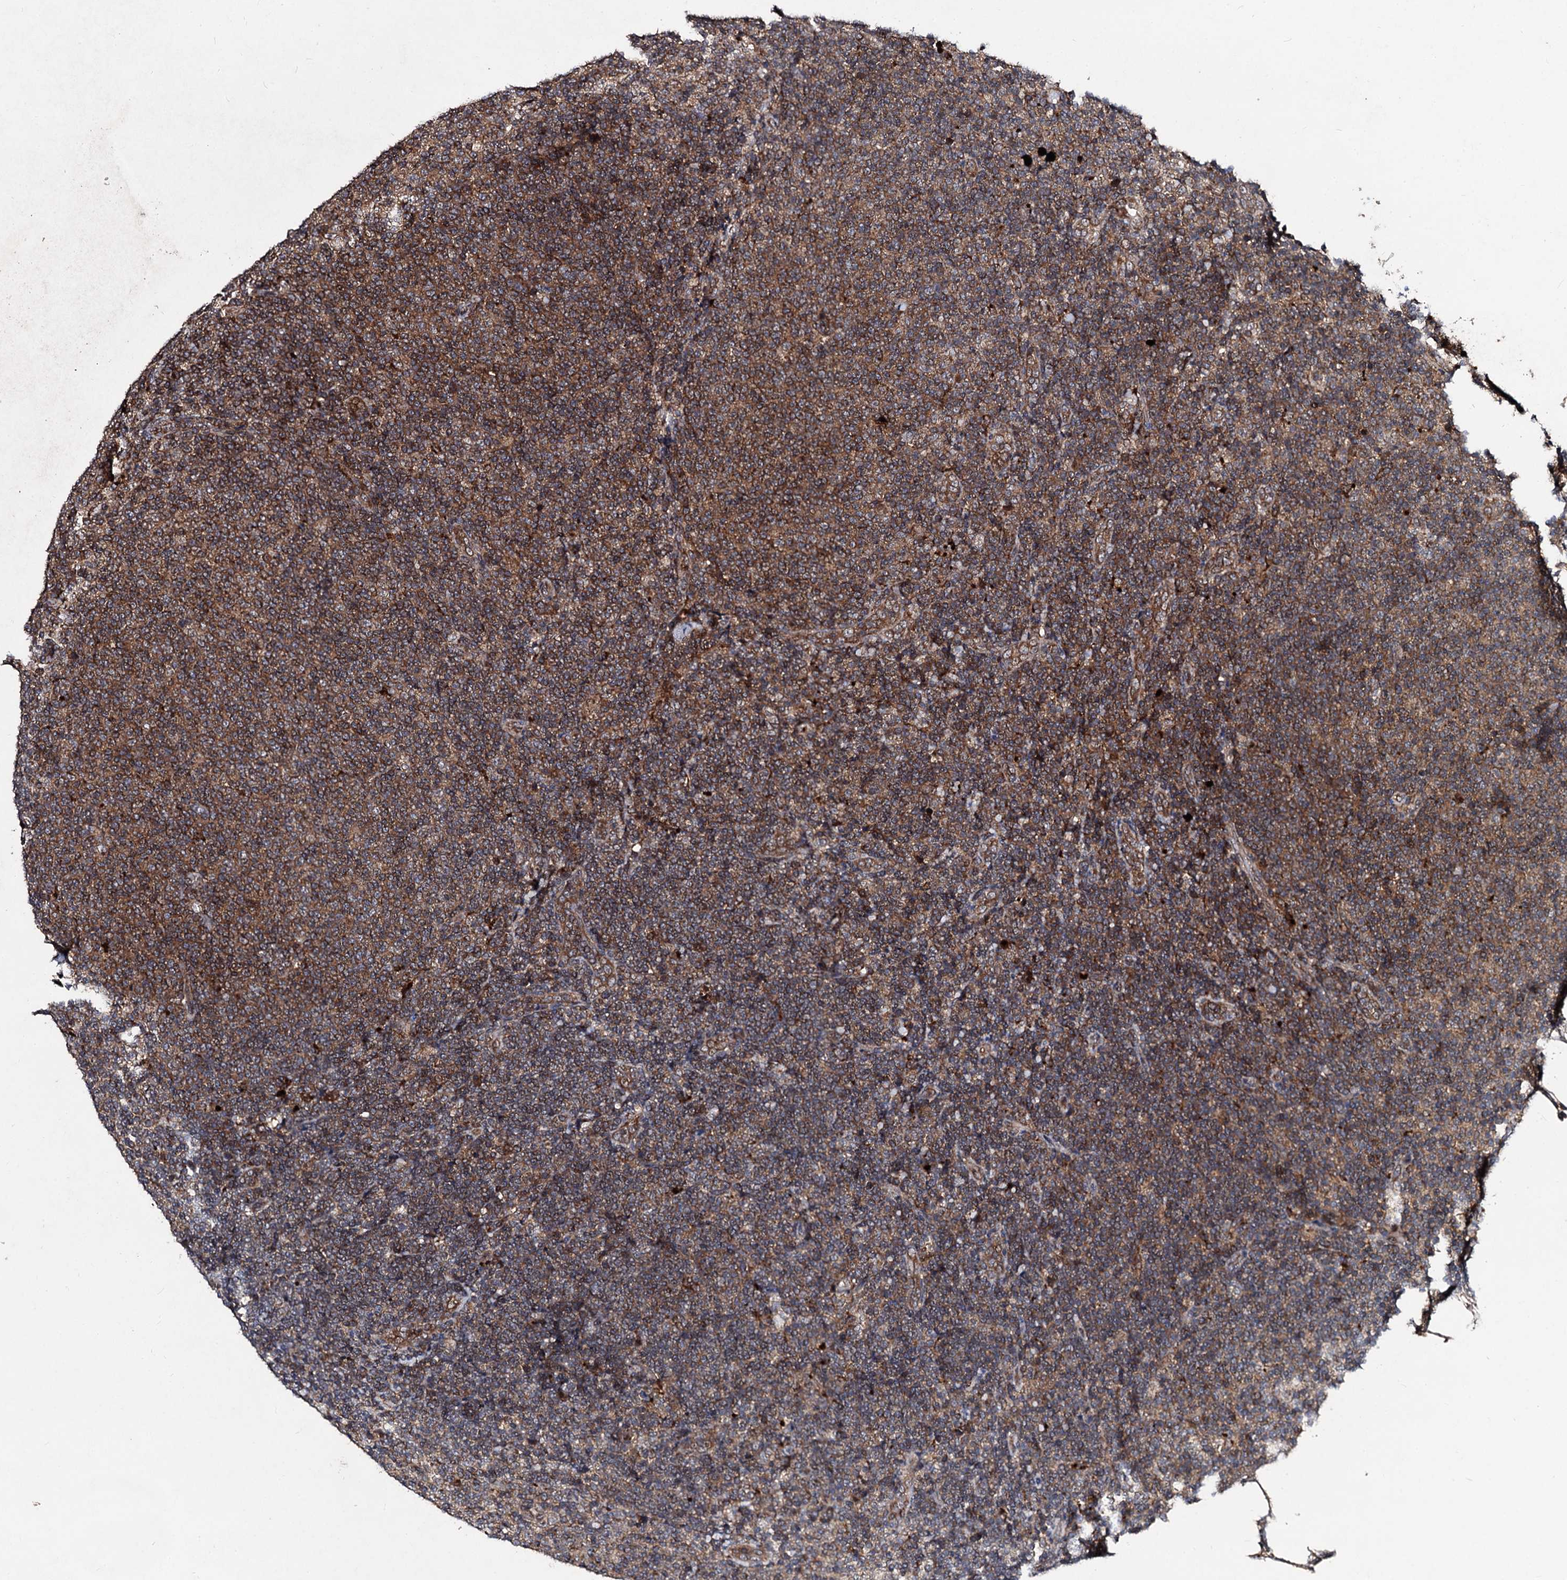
{"staining": {"intensity": "moderate", "quantity": ">75%", "location": "cytoplasmic/membranous"}, "tissue": "lymphoma", "cell_type": "Tumor cells", "image_type": "cancer", "snomed": [{"axis": "morphology", "description": "Malignant lymphoma, non-Hodgkin's type, Low grade"}, {"axis": "topography", "description": "Lymph node"}], "caption": "Immunohistochemistry micrograph of lymphoma stained for a protein (brown), which reveals medium levels of moderate cytoplasmic/membranous staining in about >75% of tumor cells.", "gene": "BCL2L2", "patient": {"sex": "male", "age": 66}}